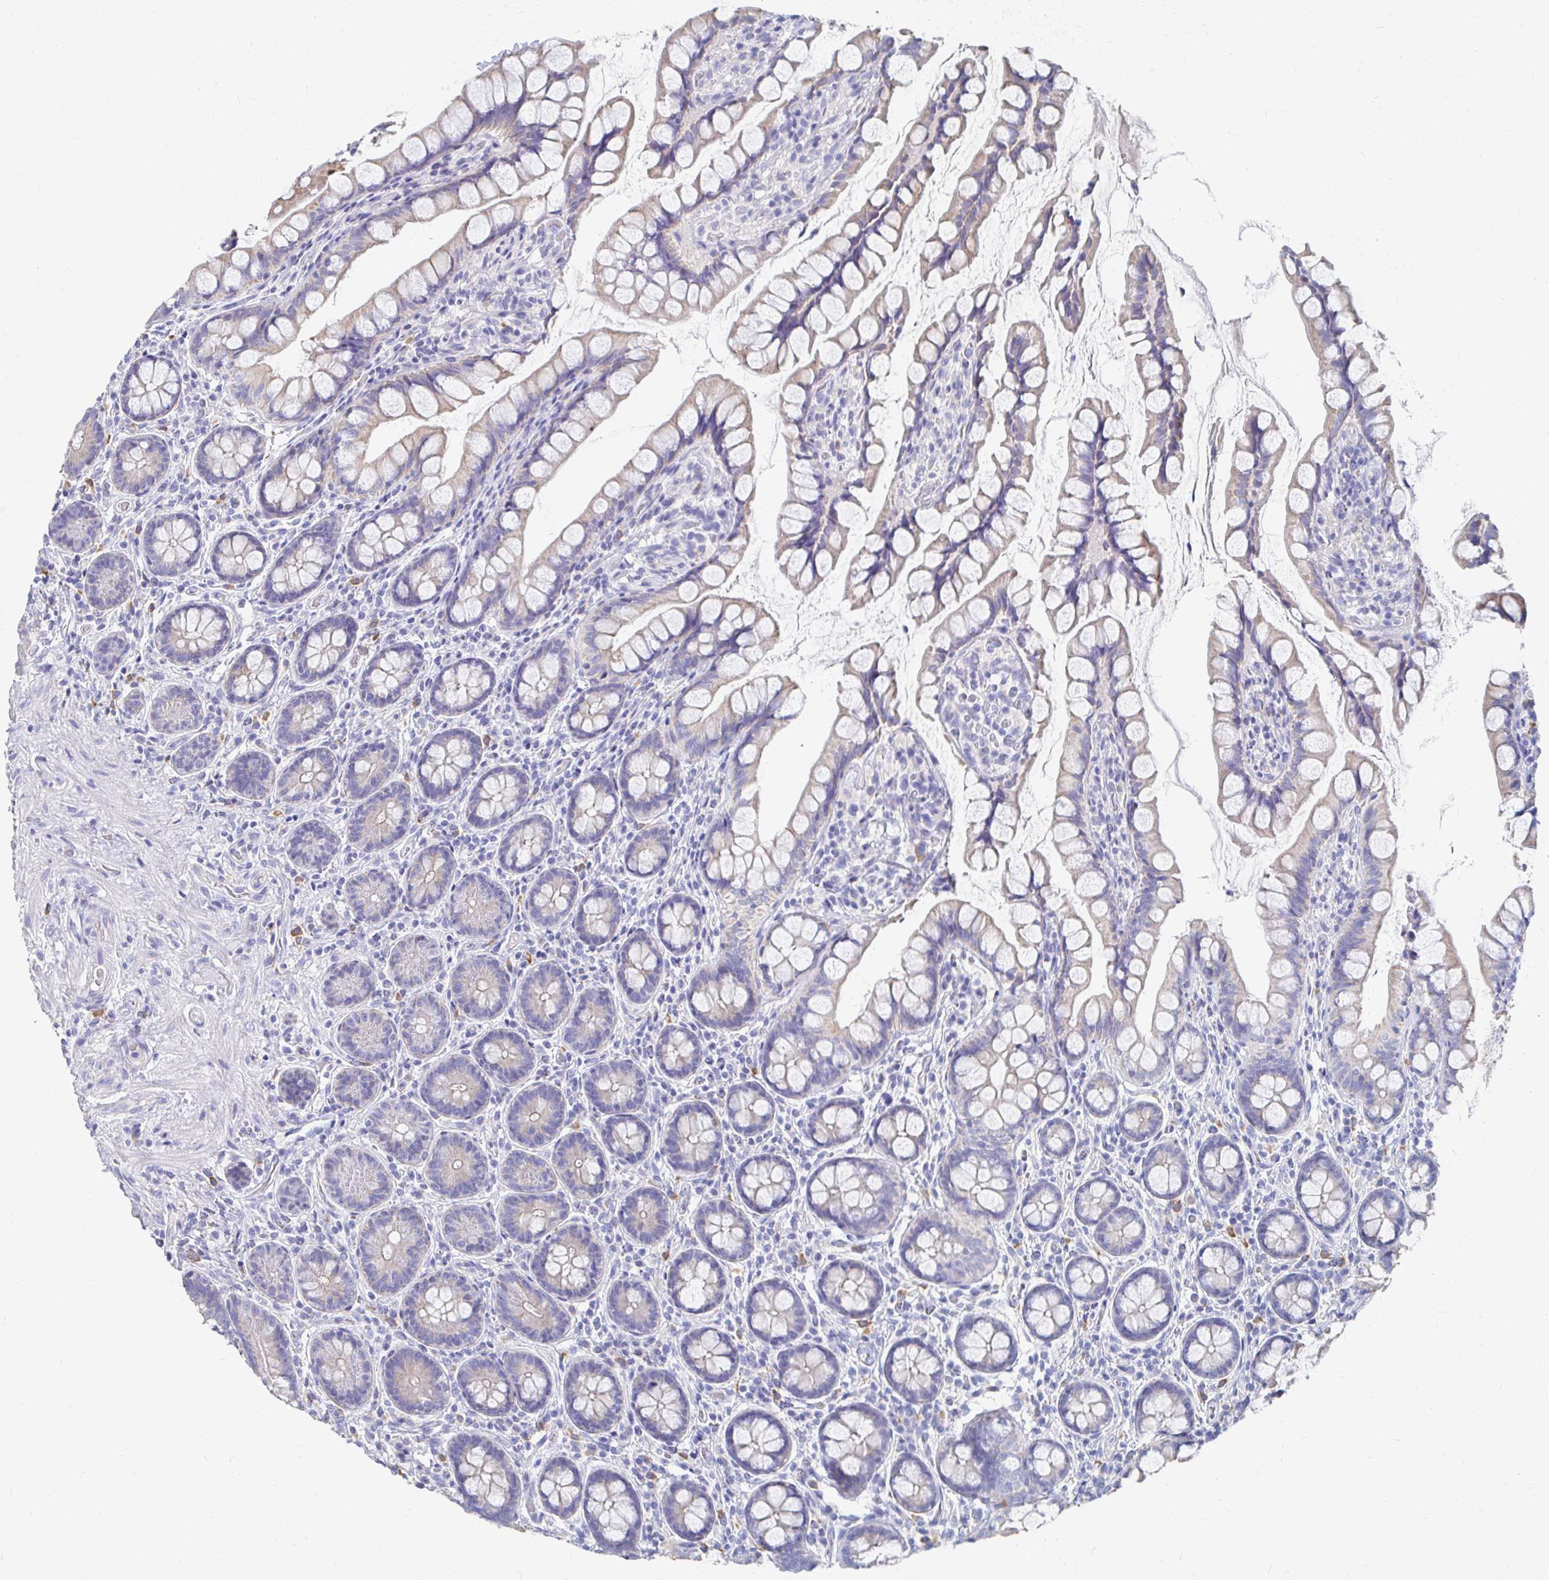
{"staining": {"intensity": "weak", "quantity": "25%-75%", "location": "cytoplasmic/membranous"}, "tissue": "small intestine", "cell_type": "Glandular cells", "image_type": "normal", "snomed": [{"axis": "morphology", "description": "Normal tissue, NOS"}, {"axis": "topography", "description": "Small intestine"}], "caption": "This image demonstrates immunohistochemistry (IHC) staining of benign small intestine, with low weak cytoplasmic/membranous expression in about 25%-75% of glandular cells.", "gene": "LAMC3", "patient": {"sex": "male", "age": 70}}